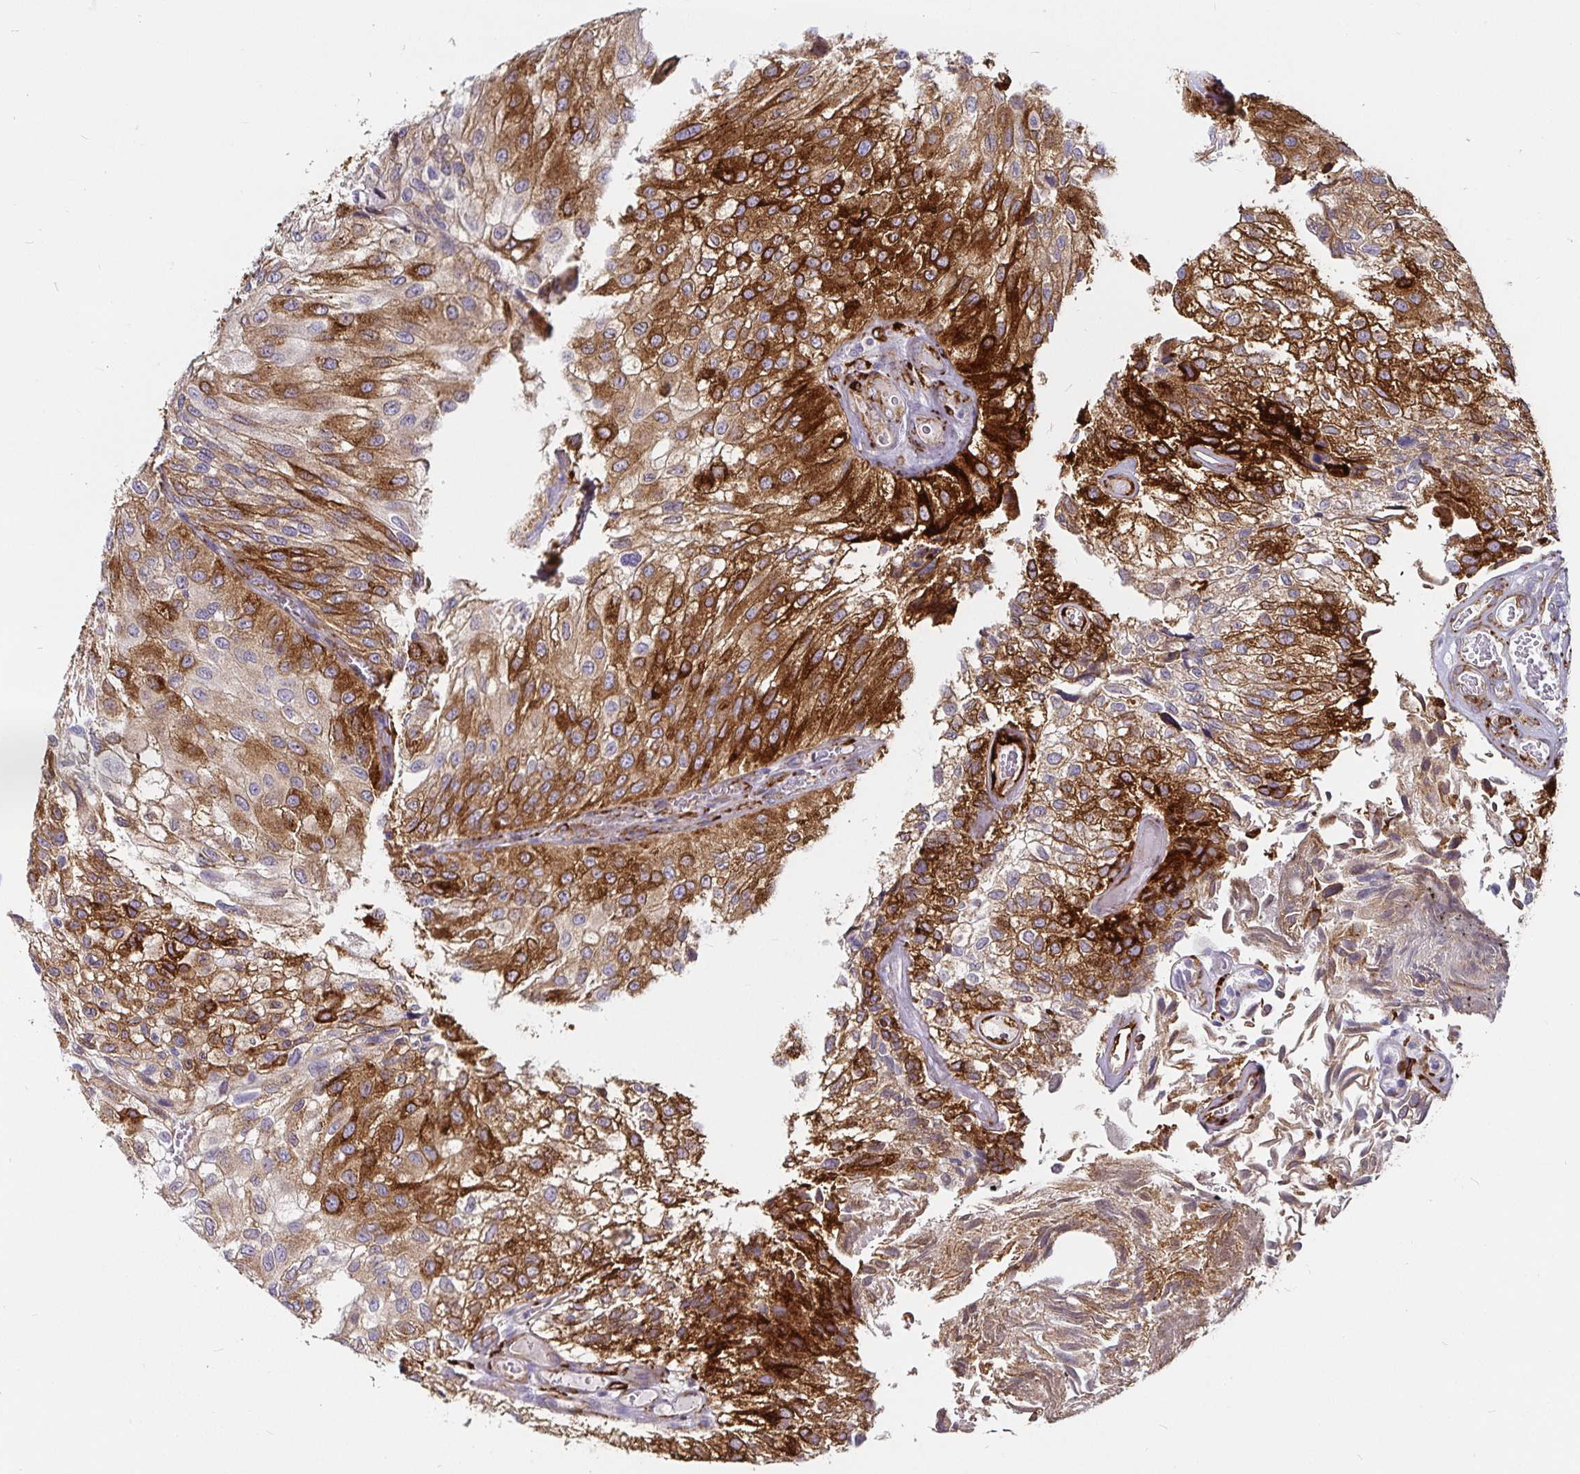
{"staining": {"intensity": "strong", "quantity": ">75%", "location": "cytoplasmic/membranous"}, "tissue": "urothelial cancer", "cell_type": "Tumor cells", "image_type": "cancer", "snomed": [{"axis": "morphology", "description": "Urothelial carcinoma, NOS"}, {"axis": "topography", "description": "Urinary bladder"}], "caption": "The image displays staining of urothelial cancer, revealing strong cytoplasmic/membranous protein positivity (brown color) within tumor cells.", "gene": "P4HA2", "patient": {"sex": "male", "age": 87}}